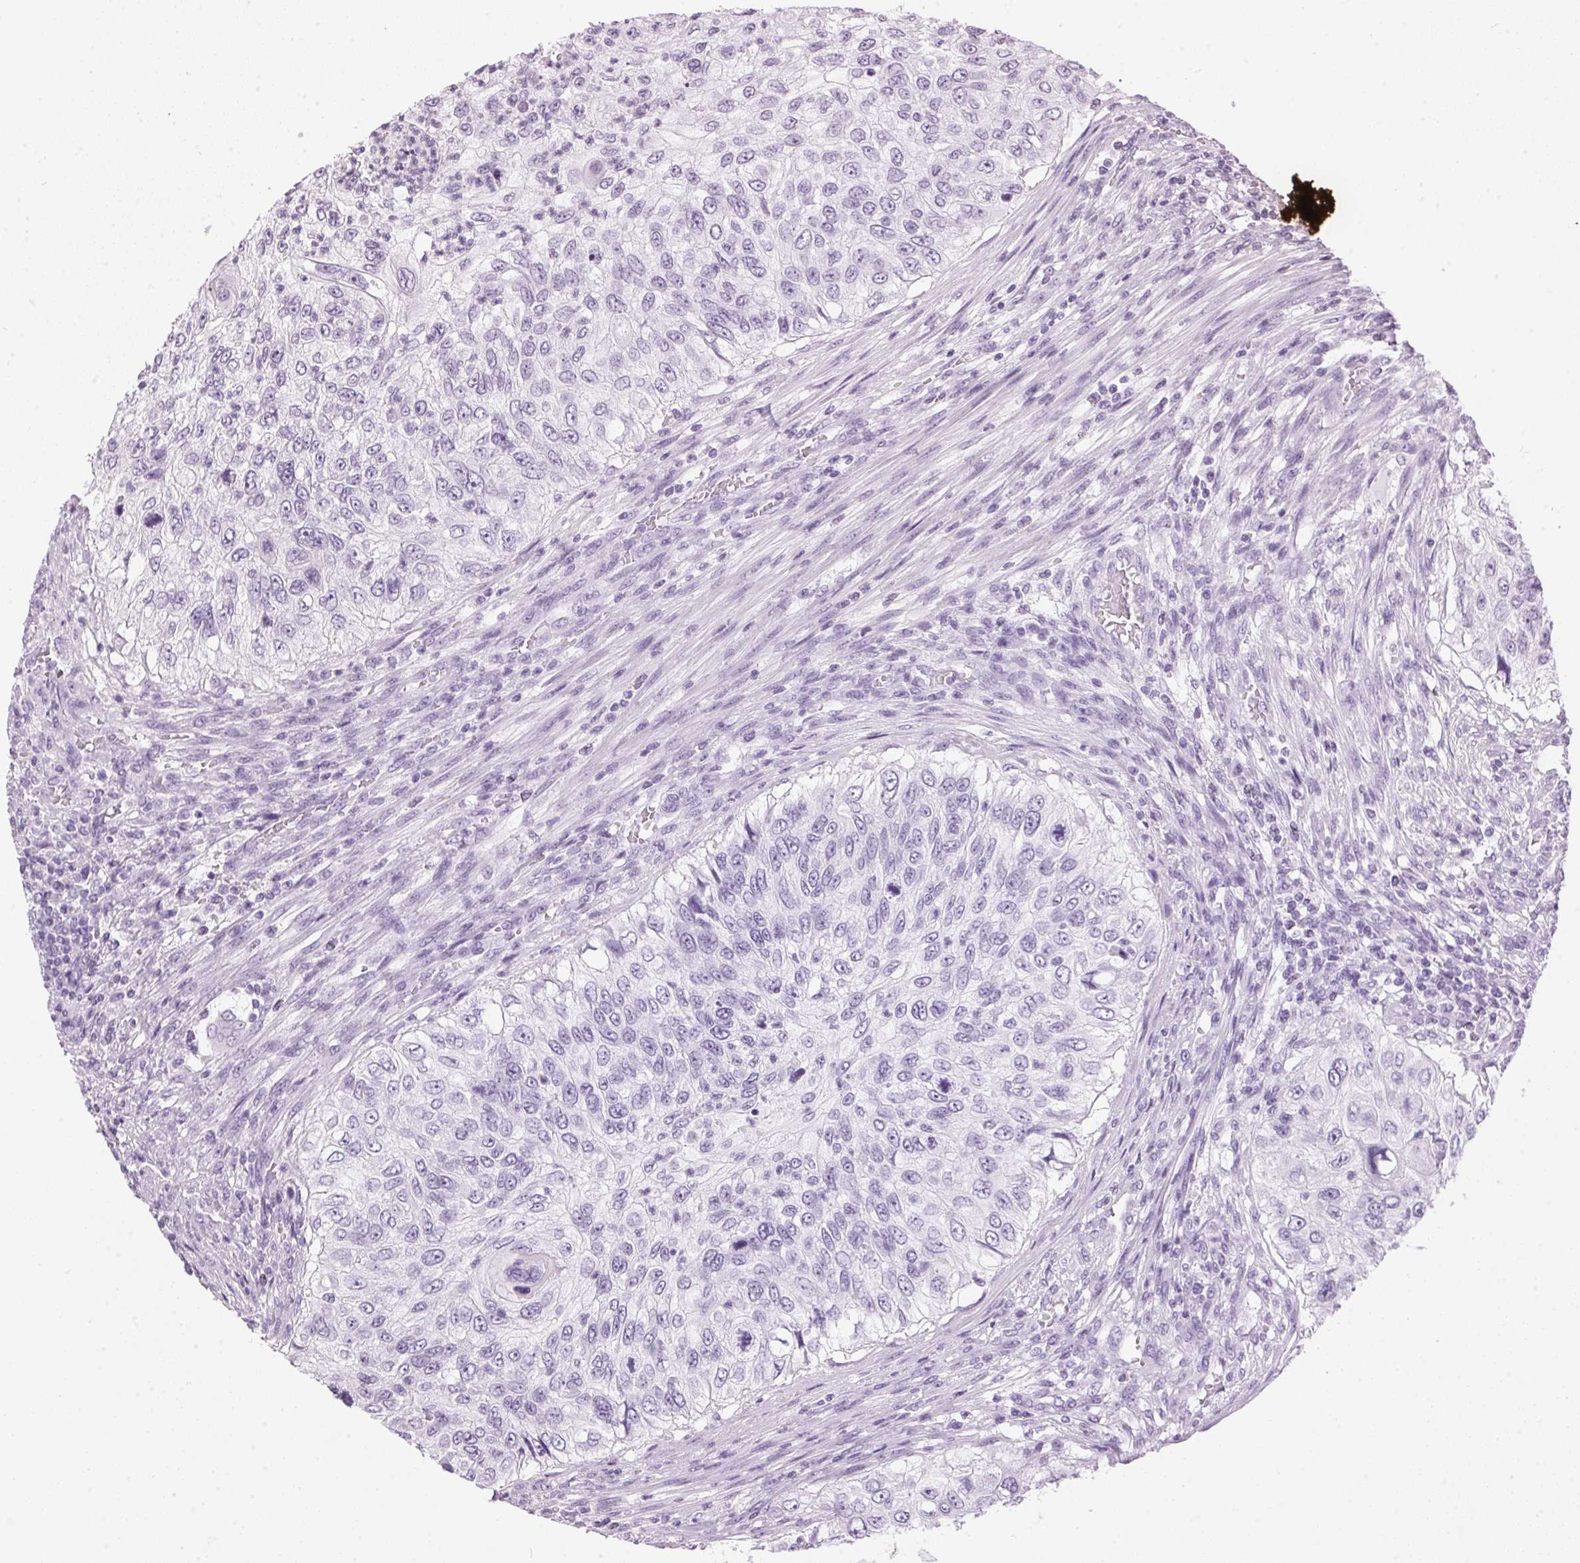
{"staining": {"intensity": "negative", "quantity": "none", "location": "none"}, "tissue": "urothelial cancer", "cell_type": "Tumor cells", "image_type": "cancer", "snomed": [{"axis": "morphology", "description": "Urothelial carcinoma, High grade"}, {"axis": "topography", "description": "Urinary bladder"}], "caption": "Tumor cells are negative for brown protein staining in urothelial carcinoma (high-grade).", "gene": "SP7", "patient": {"sex": "female", "age": 60}}